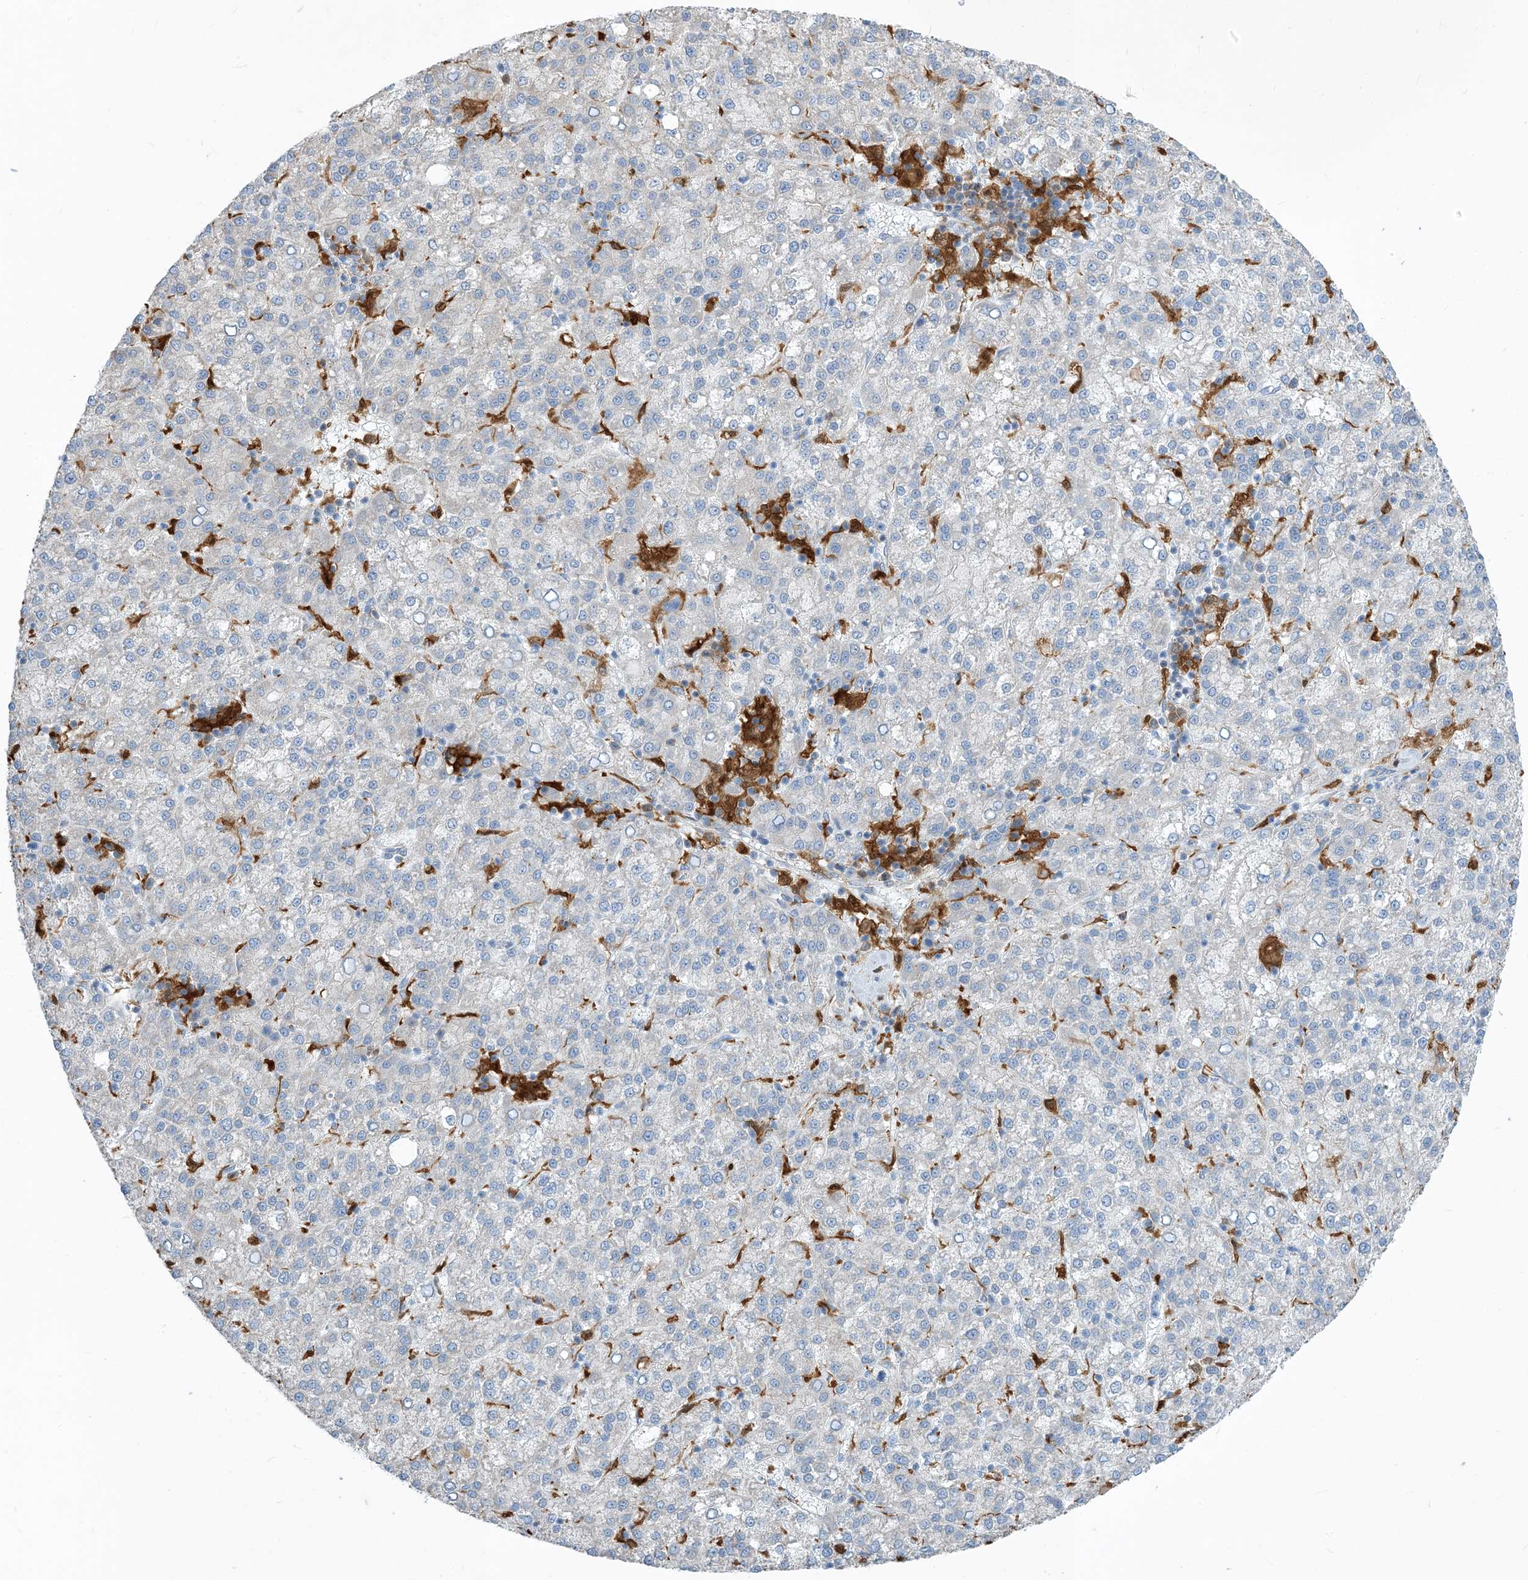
{"staining": {"intensity": "negative", "quantity": "none", "location": "none"}, "tissue": "liver cancer", "cell_type": "Tumor cells", "image_type": "cancer", "snomed": [{"axis": "morphology", "description": "Carcinoma, Hepatocellular, NOS"}, {"axis": "topography", "description": "Liver"}], "caption": "Human liver cancer stained for a protein using IHC exhibits no staining in tumor cells.", "gene": "NAGK", "patient": {"sex": "female", "age": 58}}